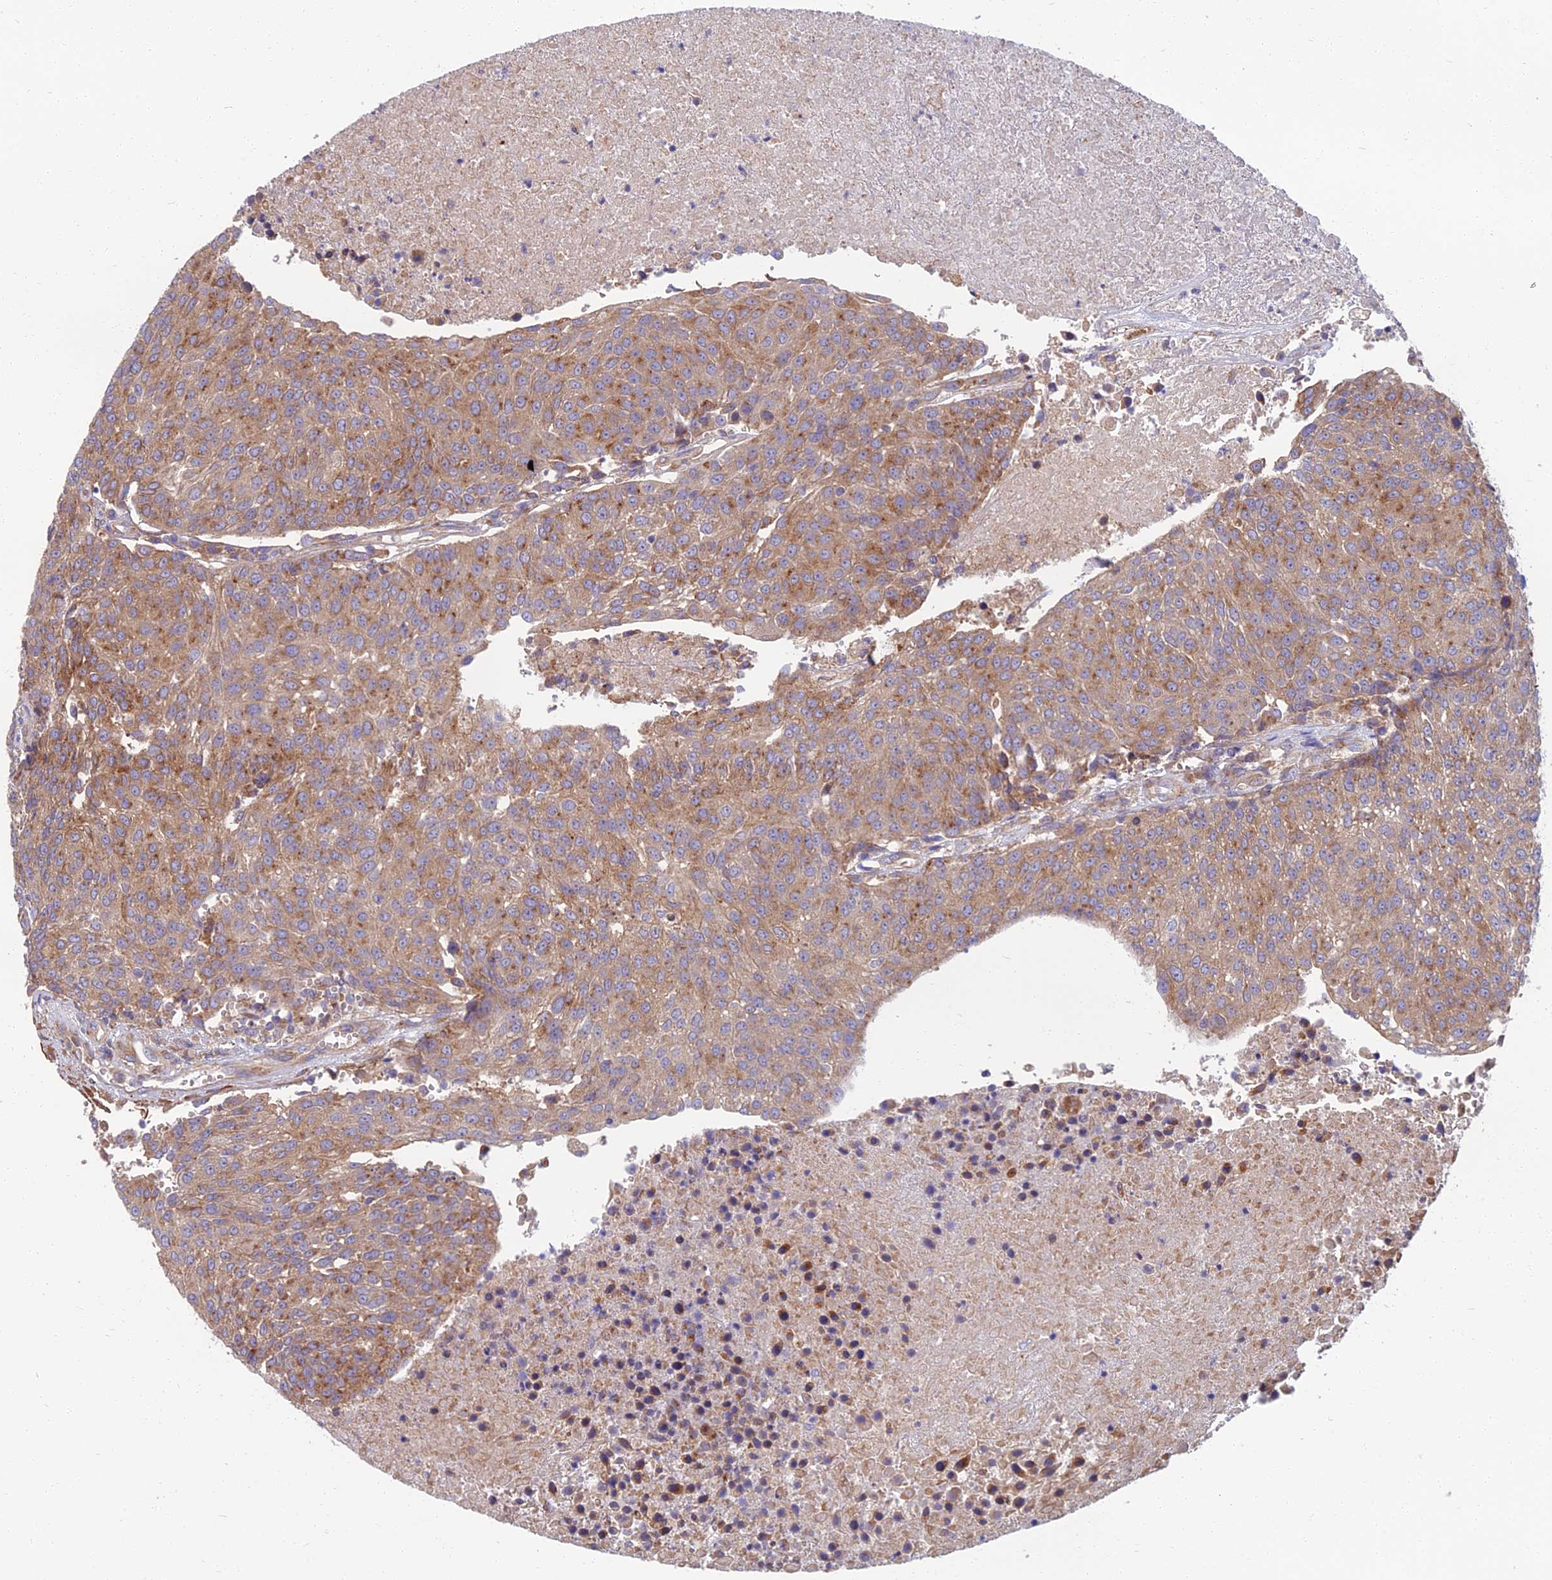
{"staining": {"intensity": "moderate", "quantity": ">75%", "location": "cytoplasmic/membranous"}, "tissue": "urothelial cancer", "cell_type": "Tumor cells", "image_type": "cancer", "snomed": [{"axis": "morphology", "description": "Urothelial carcinoma, High grade"}, {"axis": "topography", "description": "Urinary bladder"}], "caption": "High-magnification brightfield microscopy of urothelial cancer stained with DAB (3,3'-diaminobenzidine) (brown) and counterstained with hematoxylin (blue). tumor cells exhibit moderate cytoplasmic/membranous staining is present in approximately>75% of cells.", "gene": "WDR24", "patient": {"sex": "female", "age": 85}}